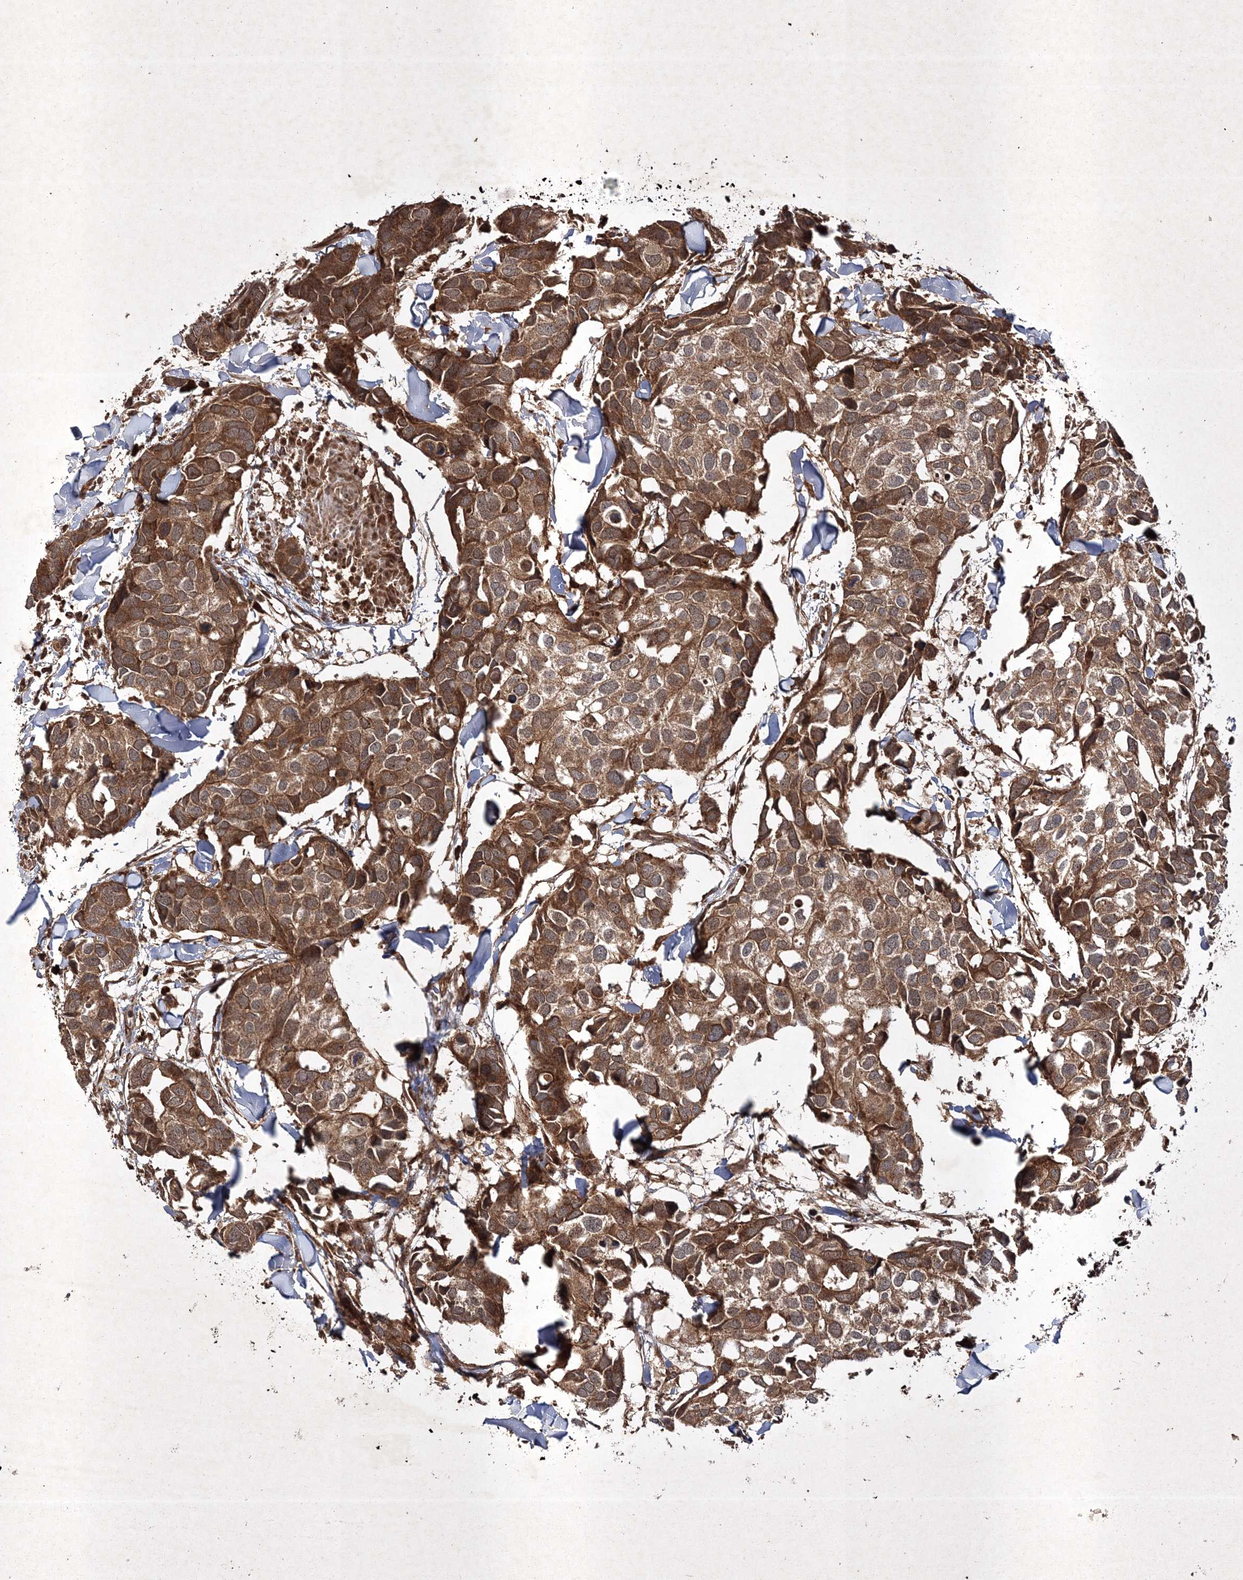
{"staining": {"intensity": "strong", "quantity": ">75%", "location": "cytoplasmic/membranous"}, "tissue": "breast cancer", "cell_type": "Tumor cells", "image_type": "cancer", "snomed": [{"axis": "morphology", "description": "Duct carcinoma"}, {"axis": "topography", "description": "Breast"}], "caption": "High-power microscopy captured an IHC micrograph of breast cancer (intraductal carcinoma), revealing strong cytoplasmic/membranous expression in about >75% of tumor cells.", "gene": "DNAJC13", "patient": {"sex": "female", "age": 83}}